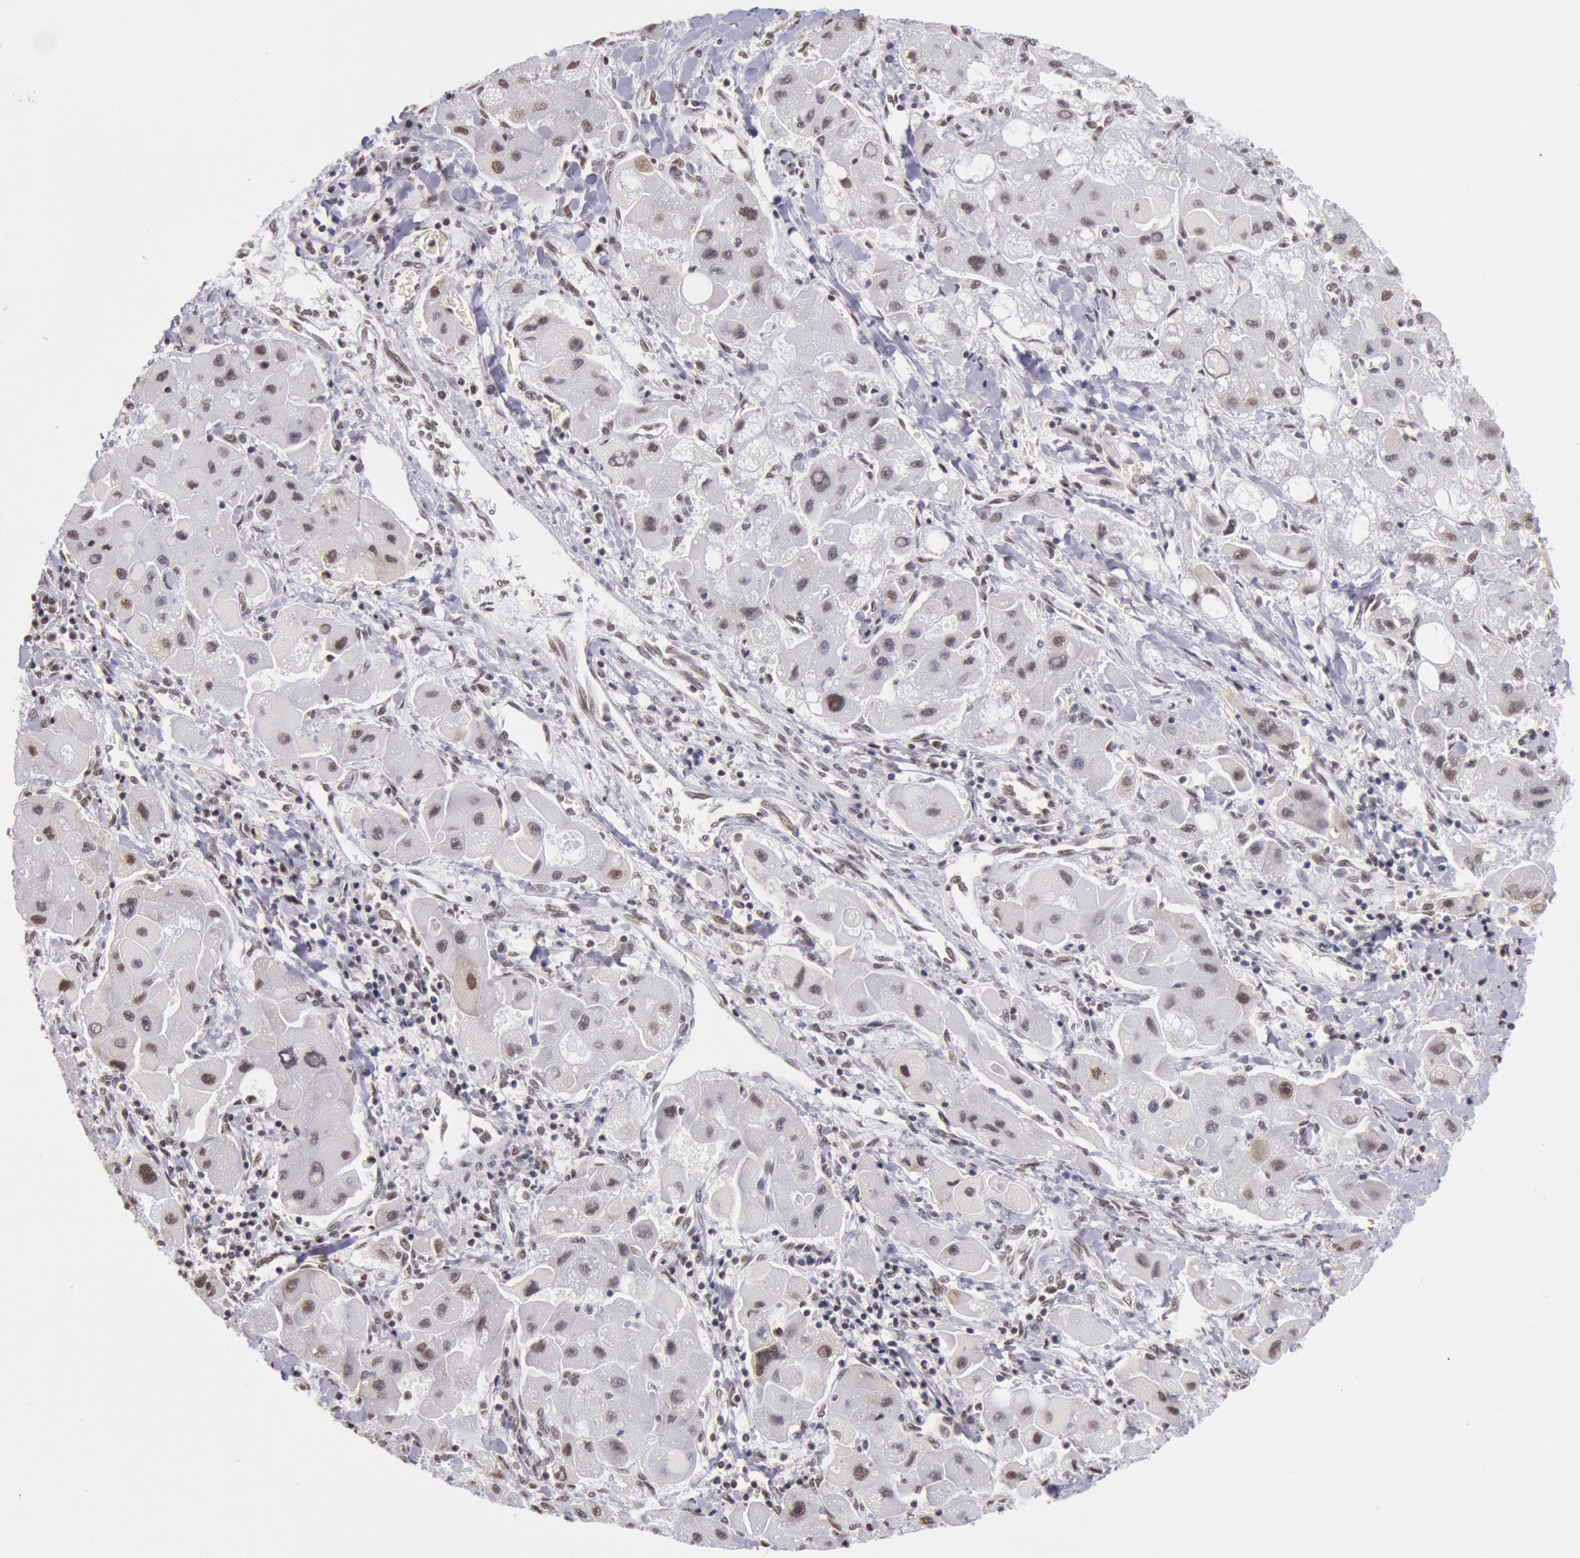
{"staining": {"intensity": "moderate", "quantity": "25%-75%", "location": "nuclear"}, "tissue": "liver cancer", "cell_type": "Tumor cells", "image_type": "cancer", "snomed": [{"axis": "morphology", "description": "Carcinoma, Hepatocellular, NOS"}, {"axis": "topography", "description": "Liver"}], "caption": "Moderate nuclear staining for a protein is identified in about 25%-75% of tumor cells of liver cancer (hepatocellular carcinoma) using immunohistochemistry.", "gene": "SNRPD3", "patient": {"sex": "male", "age": 24}}